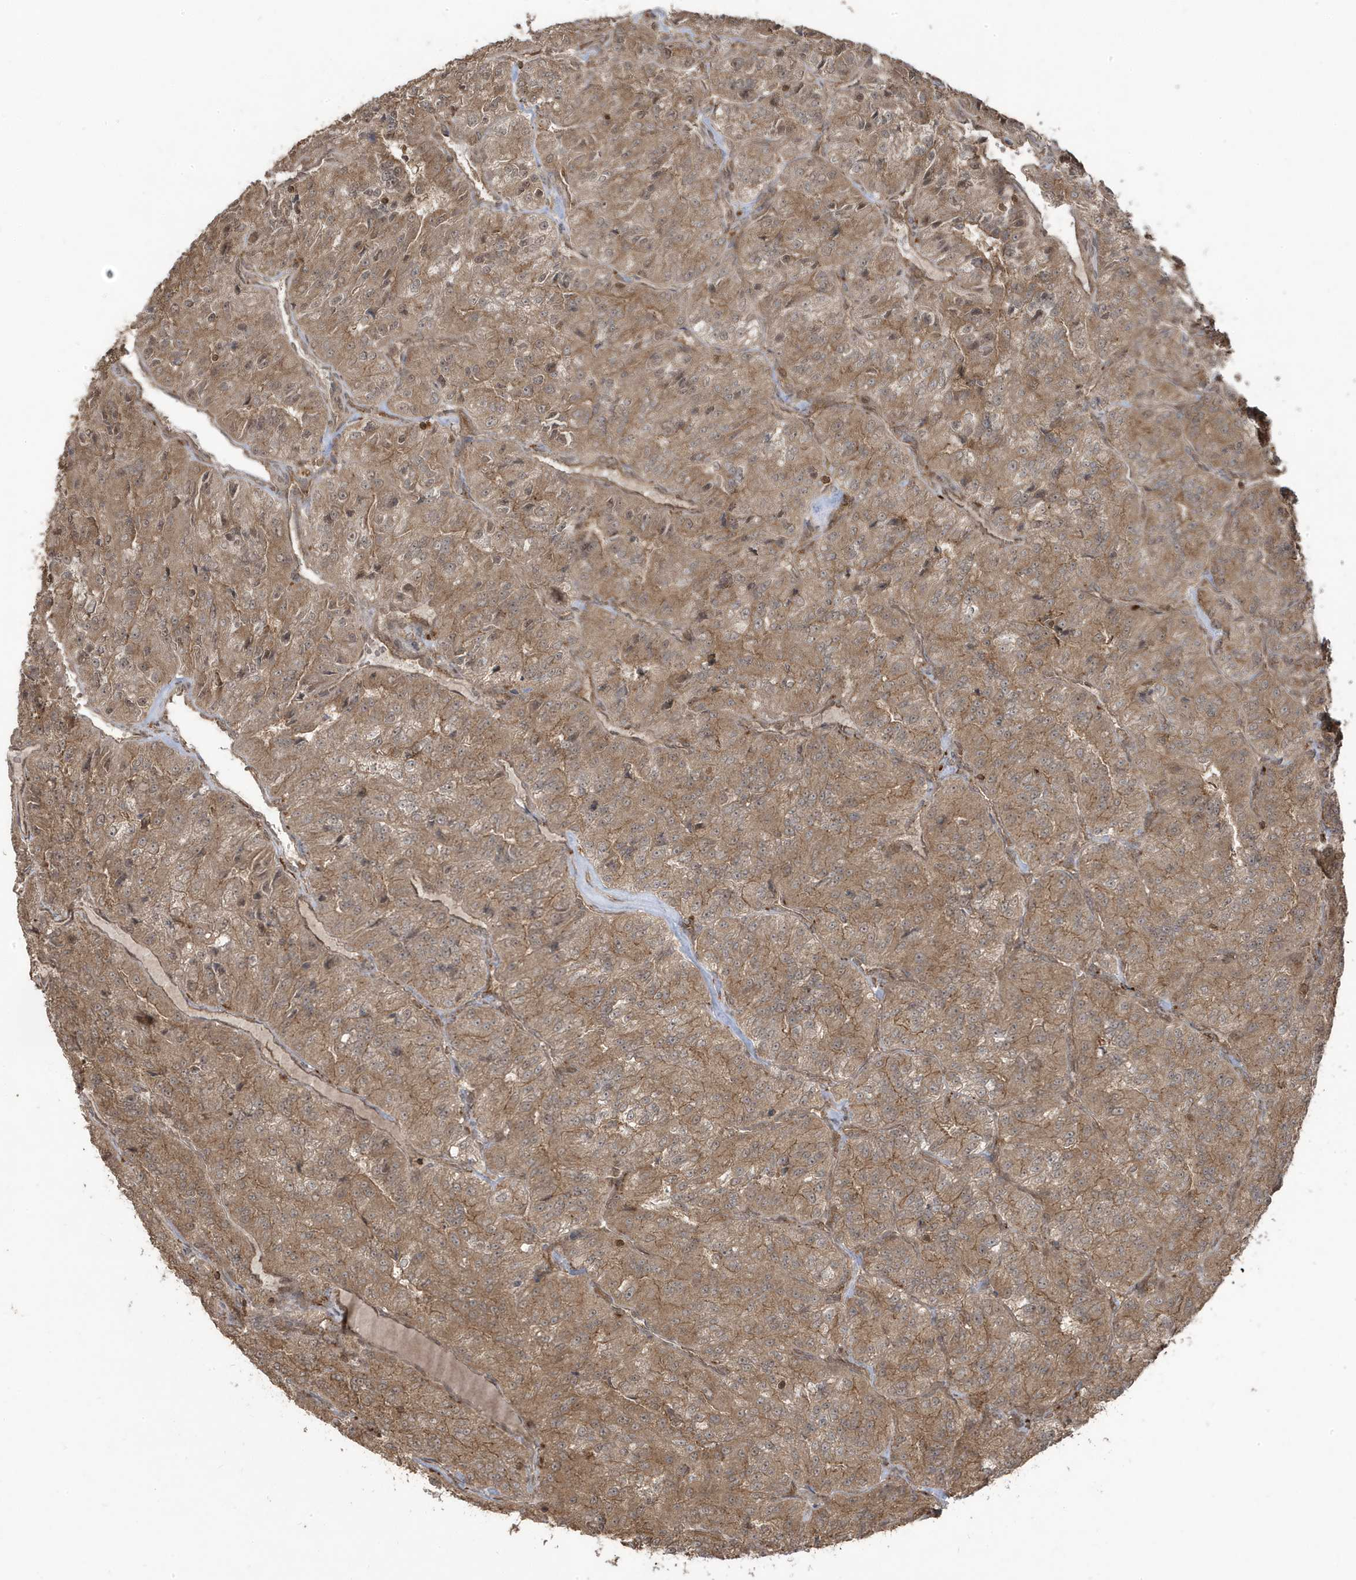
{"staining": {"intensity": "moderate", "quantity": ">75%", "location": "cytoplasmic/membranous"}, "tissue": "renal cancer", "cell_type": "Tumor cells", "image_type": "cancer", "snomed": [{"axis": "morphology", "description": "Adenocarcinoma, NOS"}, {"axis": "topography", "description": "Kidney"}], "caption": "A brown stain shows moderate cytoplasmic/membranous expression of a protein in human renal adenocarcinoma tumor cells.", "gene": "ASAP1", "patient": {"sex": "female", "age": 63}}